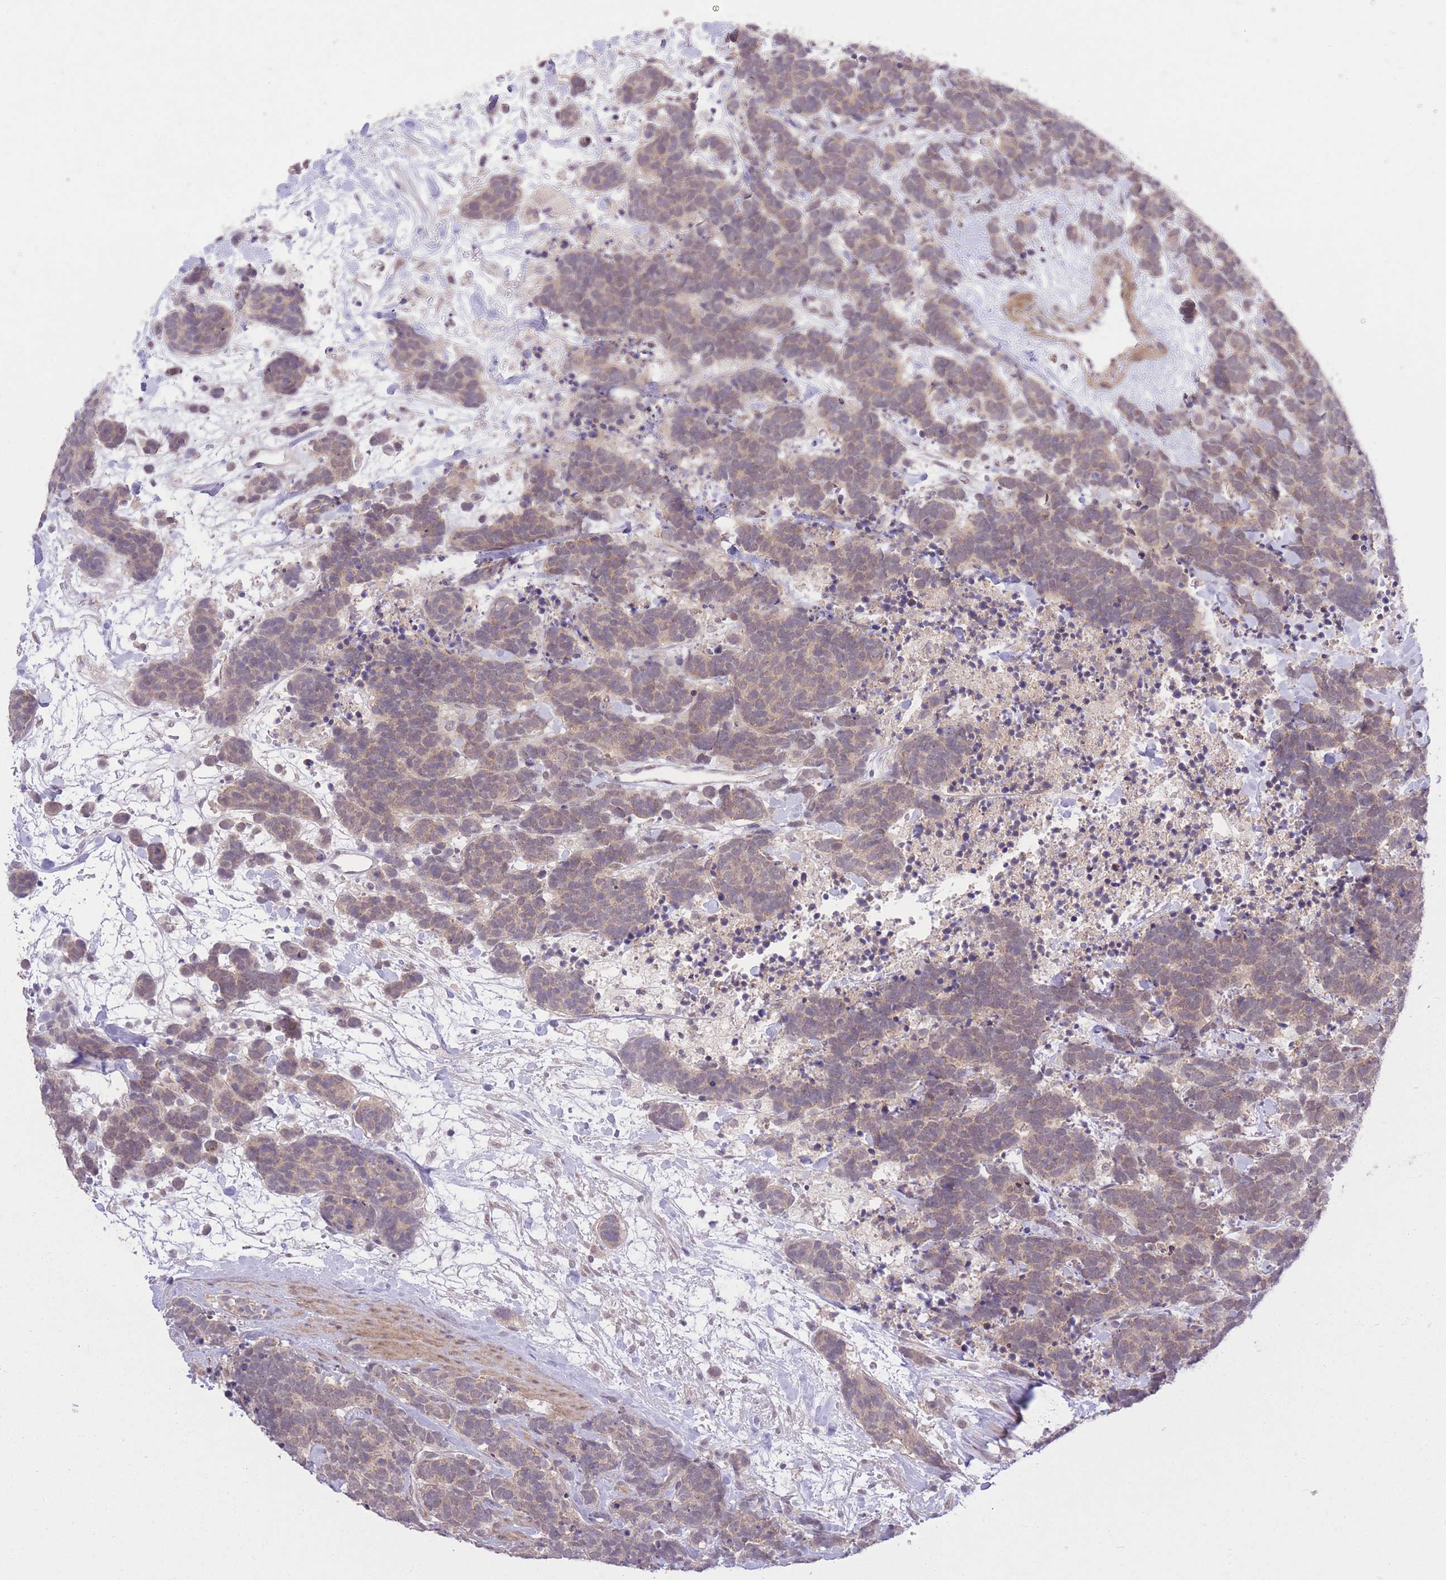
{"staining": {"intensity": "weak", "quantity": "25%-75%", "location": "cytoplasmic/membranous"}, "tissue": "carcinoid", "cell_type": "Tumor cells", "image_type": "cancer", "snomed": [{"axis": "morphology", "description": "Carcinoma, NOS"}, {"axis": "morphology", "description": "Carcinoid, malignant, NOS"}, {"axis": "topography", "description": "Prostate"}], "caption": "DAB (3,3'-diaminobenzidine) immunohistochemical staining of carcinoid exhibits weak cytoplasmic/membranous protein staining in approximately 25%-75% of tumor cells.", "gene": "ELOA2", "patient": {"sex": "male", "age": 57}}